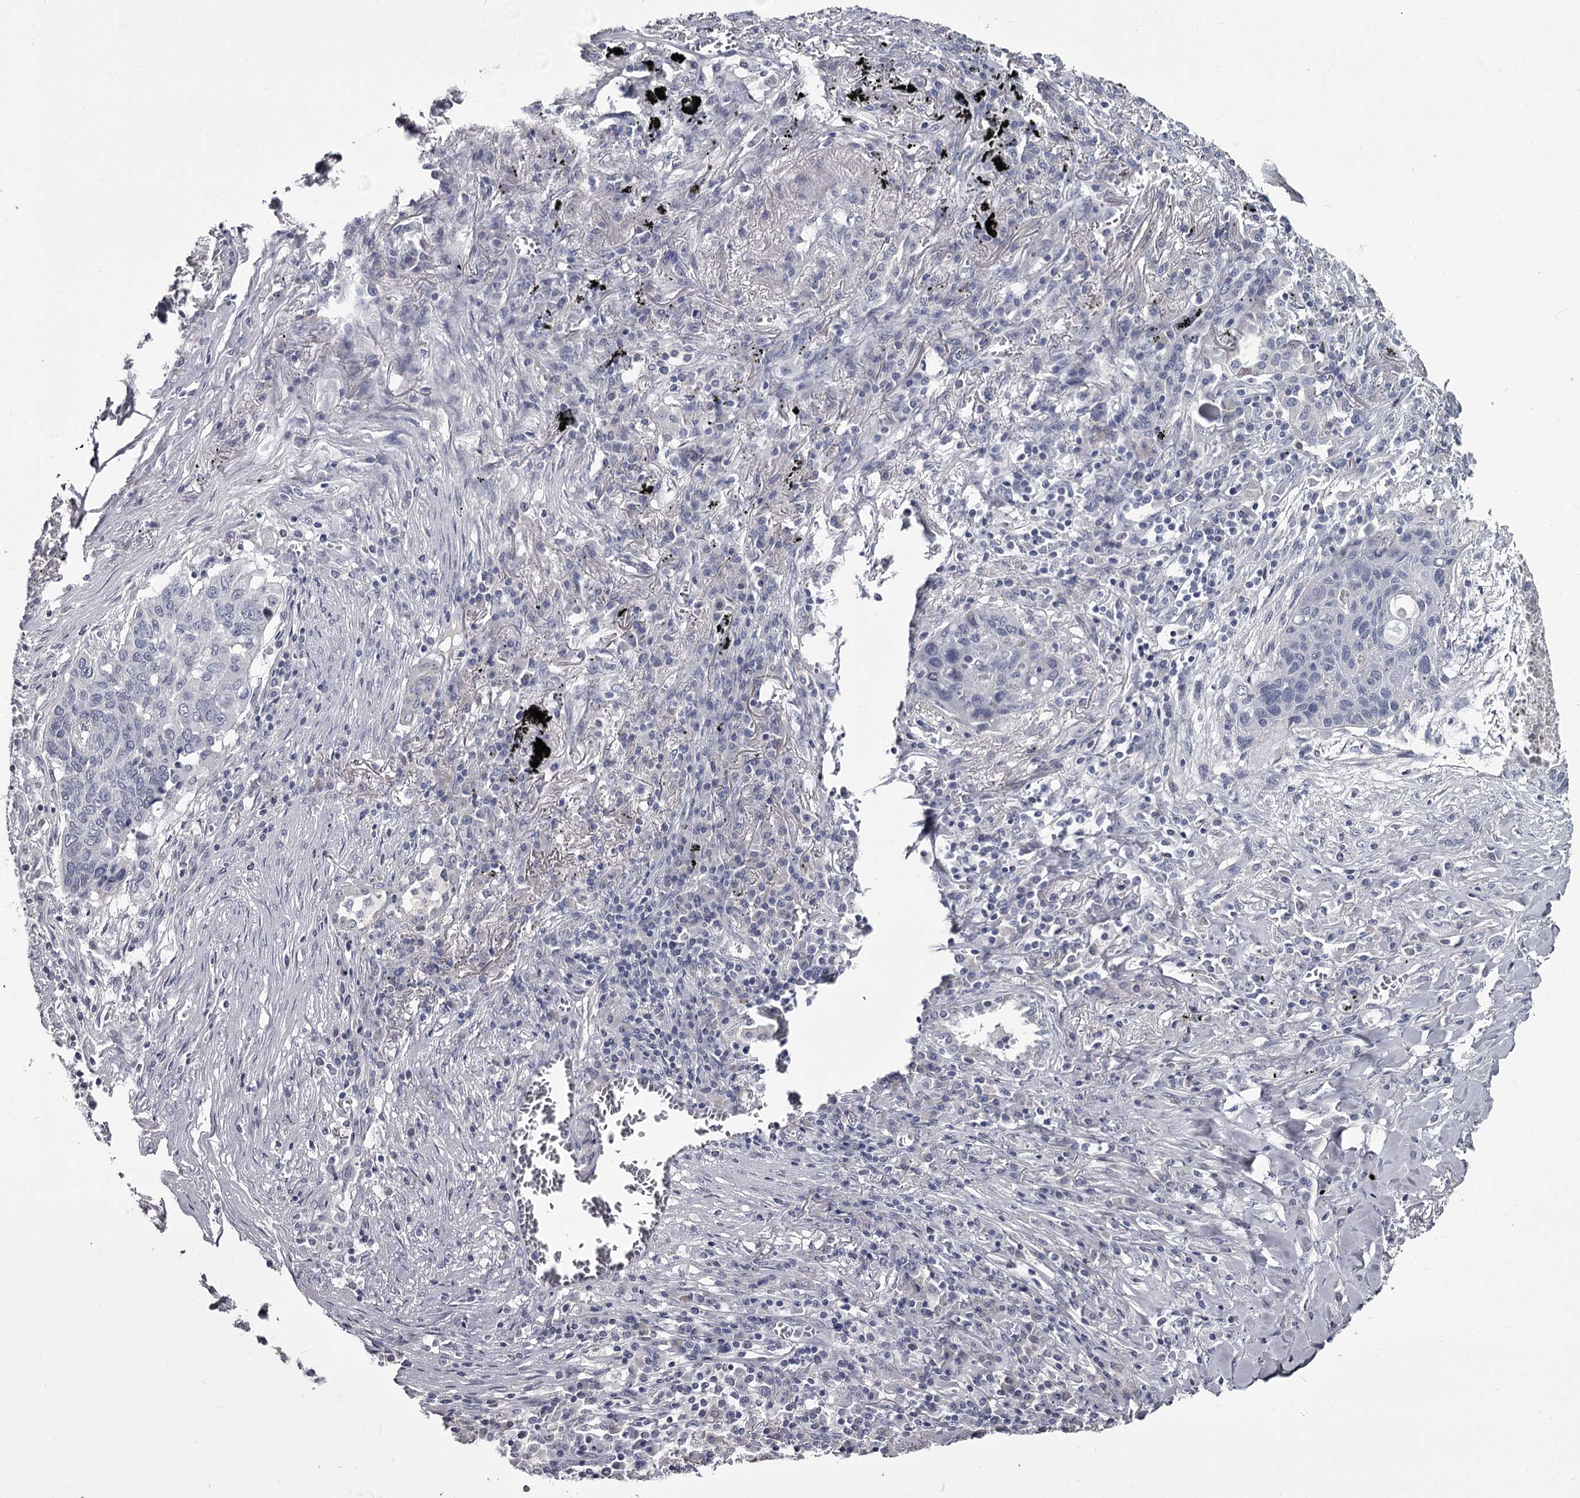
{"staining": {"intensity": "negative", "quantity": "none", "location": "none"}, "tissue": "lung cancer", "cell_type": "Tumor cells", "image_type": "cancer", "snomed": [{"axis": "morphology", "description": "Squamous cell carcinoma, NOS"}, {"axis": "topography", "description": "Lung"}], "caption": "Tumor cells are negative for brown protein staining in lung cancer (squamous cell carcinoma). (DAB immunohistochemistry, high magnification).", "gene": "DAO", "patient": {"sex": "female", "age": 63}}